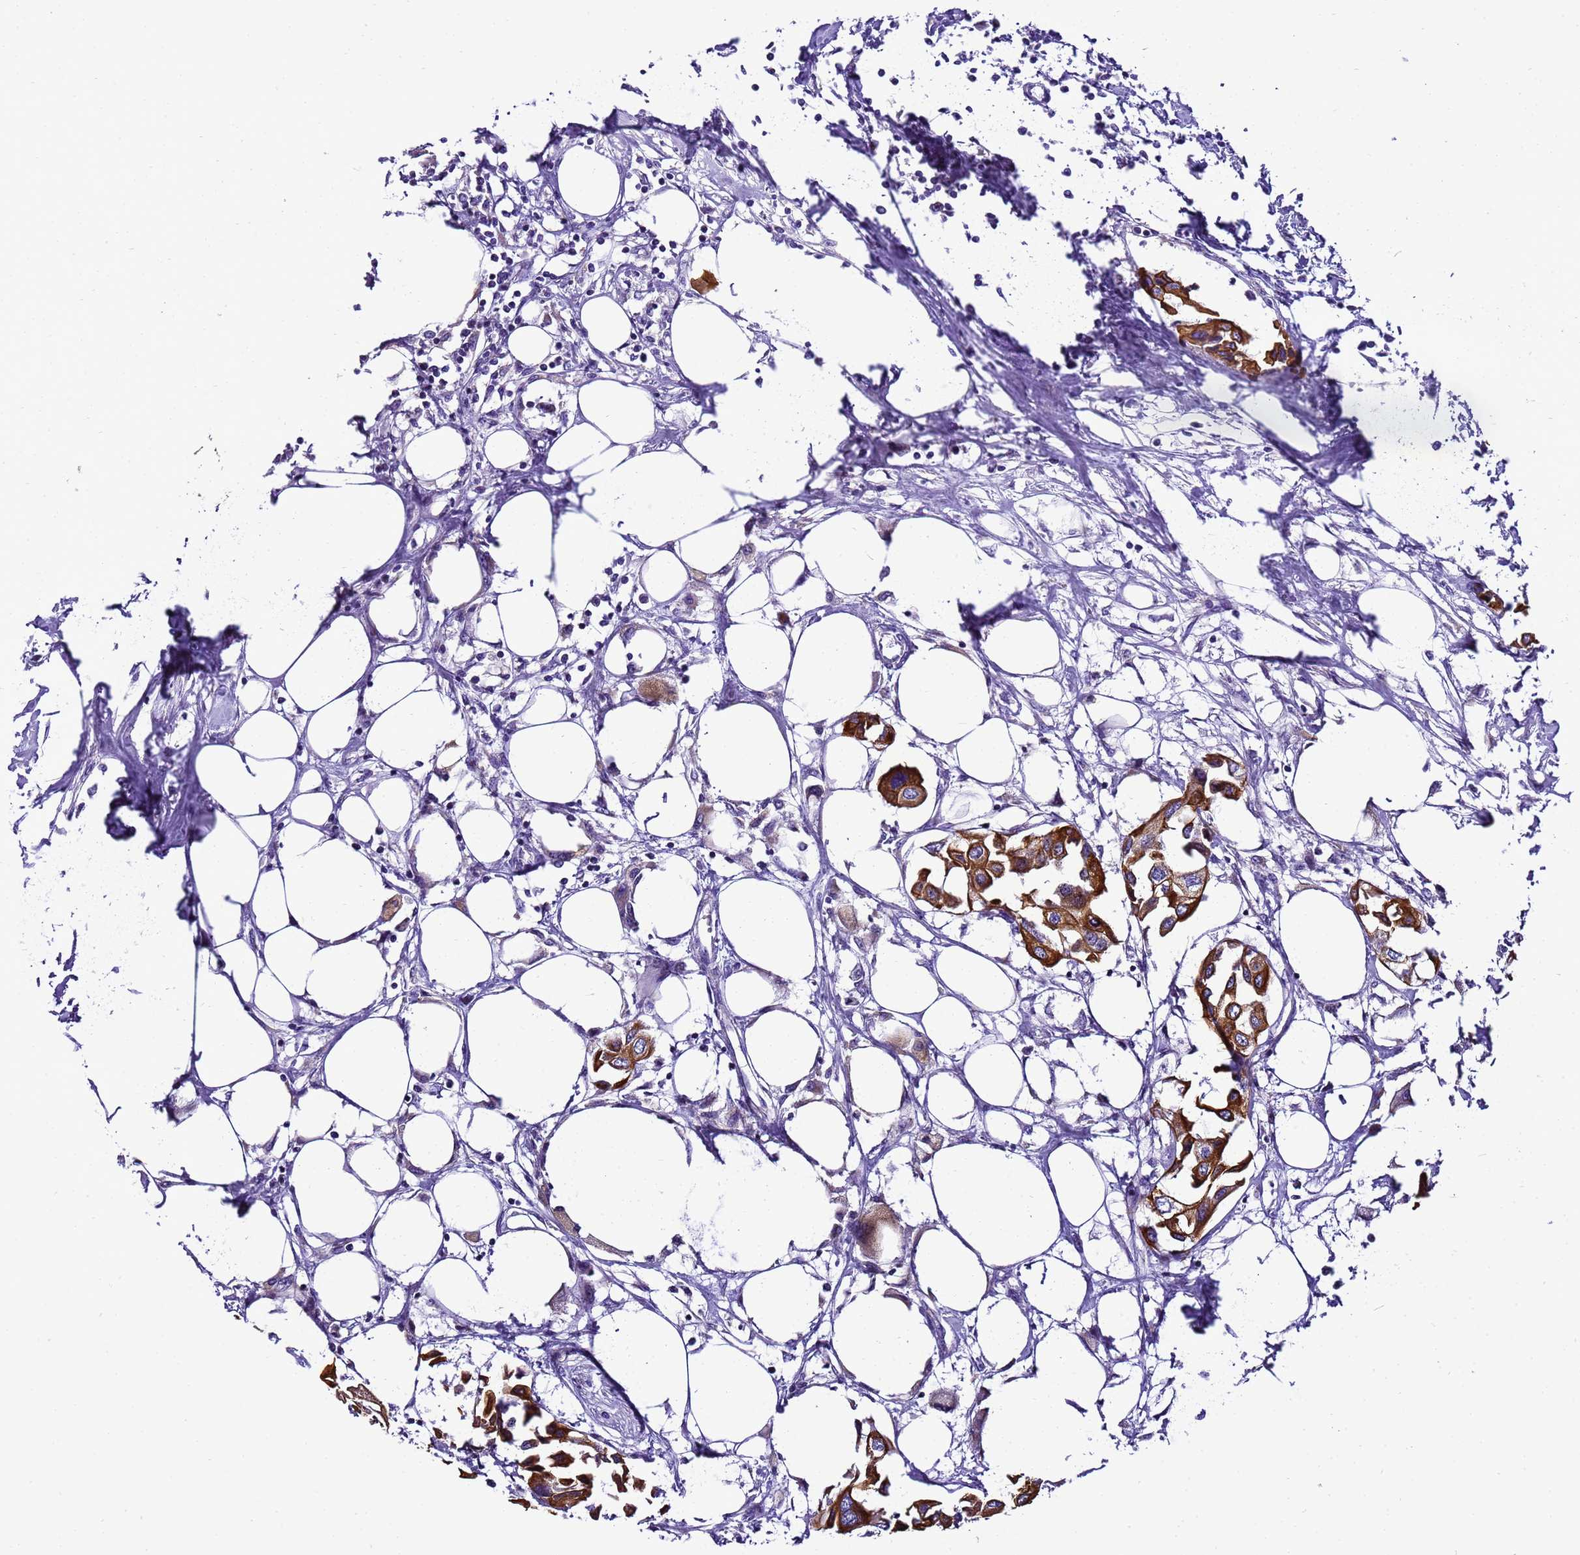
{"staining": {"intensity": "strong", "quantity": ">75%", "location": "cytoplasmic/membranous"}, "tissue": "urothelial cancer", "cell_type": "Tumor cells", "image_type": "cancer", "snomed": [{"axis": "morphology", "description": "Urothelial carcinoma, High grade"}, {"axis": "topography", "description": "Urinary bladder"}], "caption": "Urothelial cancer stained with IHC exhibits strong cytoplasmic/membranous staining in about >75% of tumor cells.", "gene": "PIEZO2", "patient": {"sex": "male", "age": 64}}